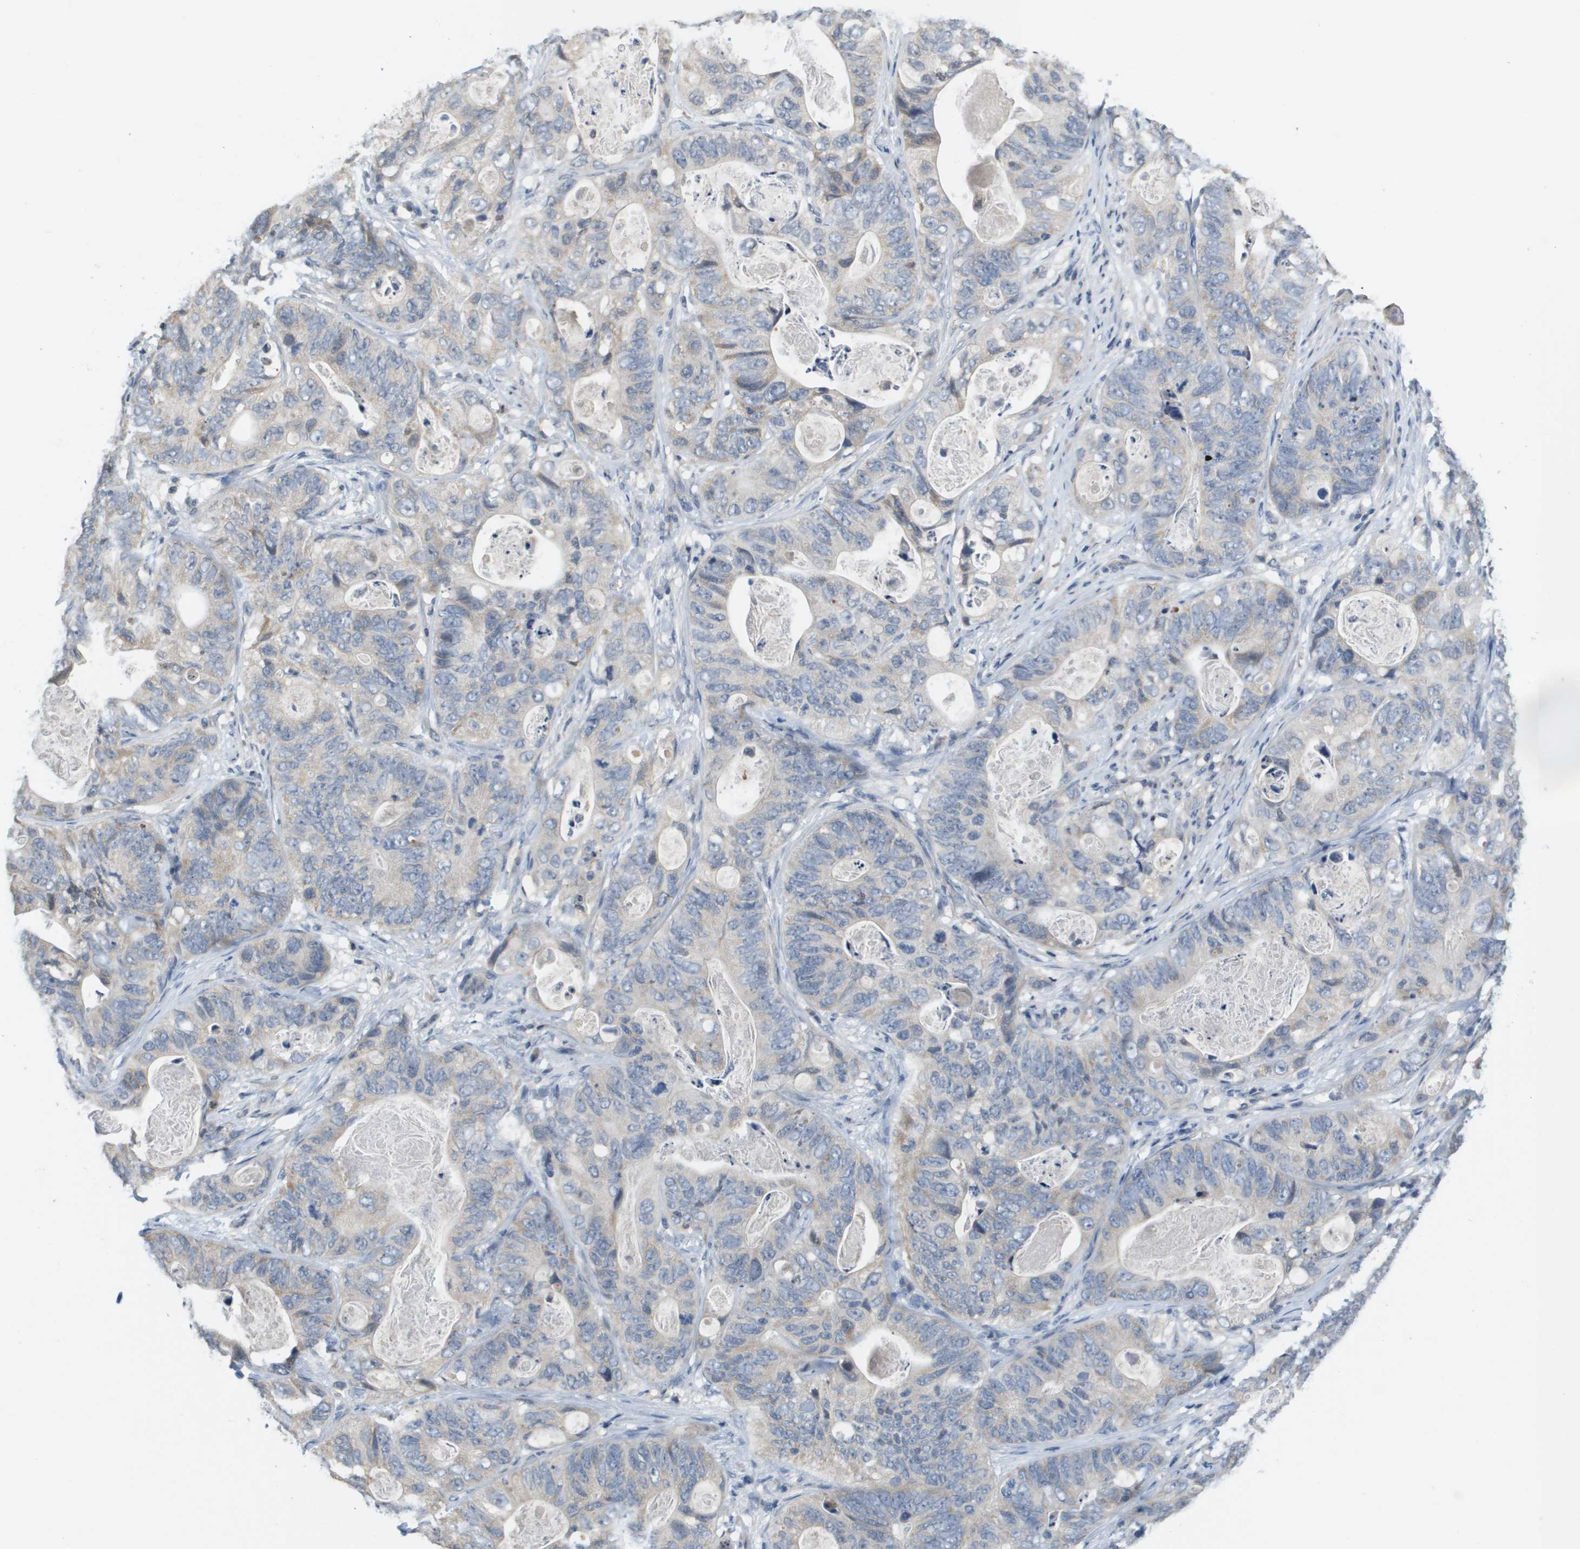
{"staining": {"intensity": "weak", "quantity": "<25%", "location": "cytoplasmic/membranous"}, "tissue": "stomach cancer", "cell_type": "Tumor cells", "image_type": "cancer", "snomed": [{"axis": "morphology", "description": "Adenocarcinoma, NOS"}, {"axis": "topography", "description": "Stomach"}], "caption": "This is an immunohistochemistry (IHC) photomicrograph of human stomach cancer. There is no positivity in tumor cells.", "gene": "CAPN11", "patient": {"sex": "female", "age": 89}}